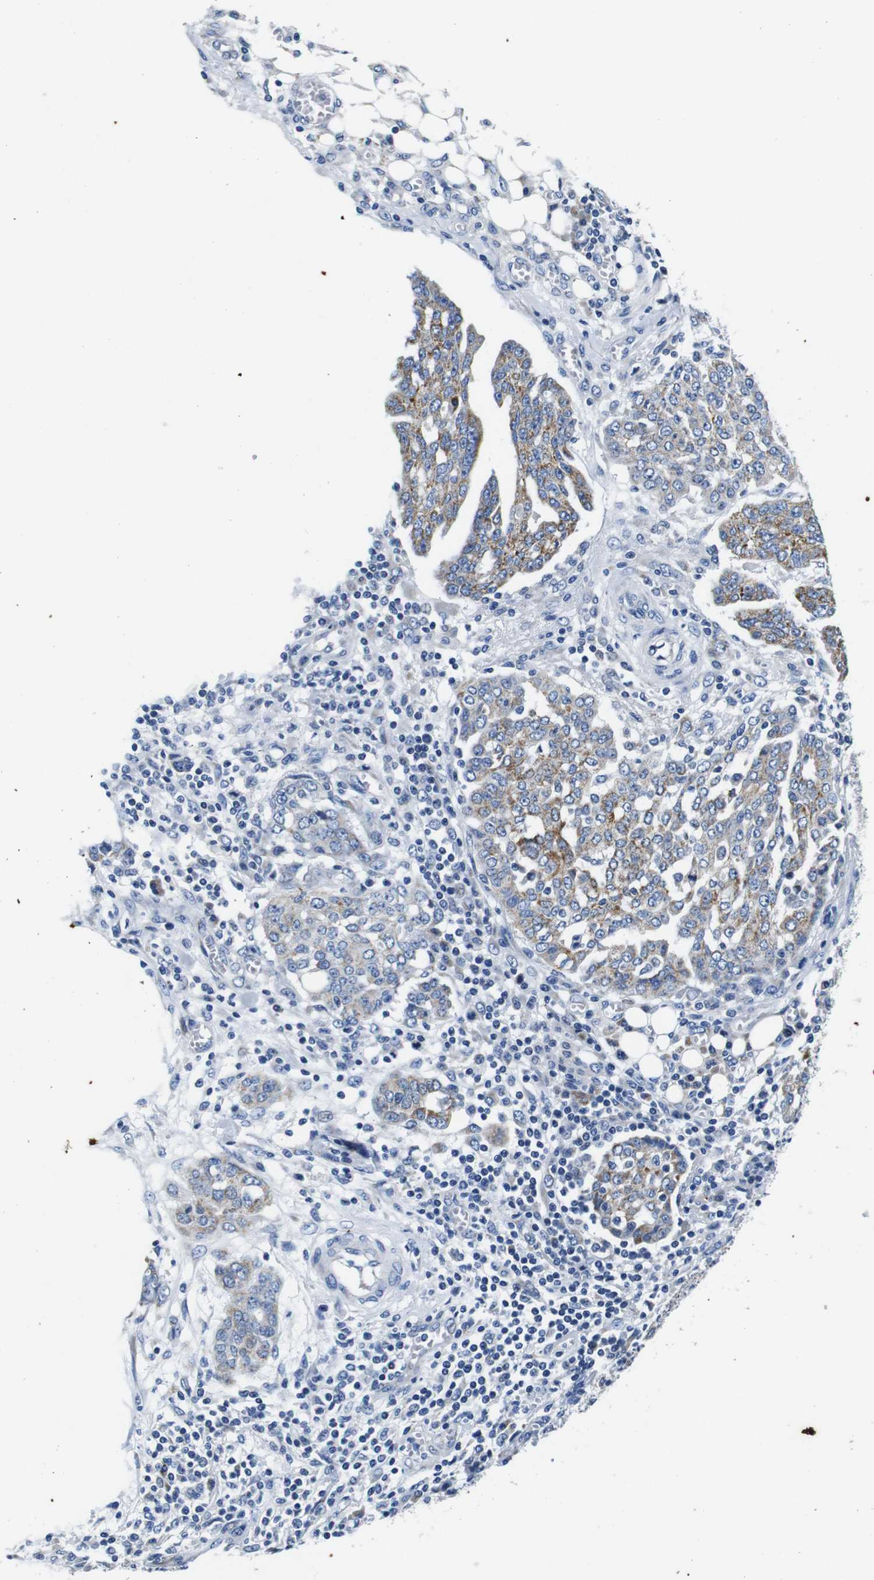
{"staining": {"intensity": "moderate", "quantity": "25%-75%", "location": "cytoplasmic/membranous"}, "tissue": "ovarian cancer", "cell_type": "Tumor cells", "image_type": "cancer", "snomed": [{"axis": "morphology", "description": "Cystadenocarcinoma, serous, NOS"}, {"axis": "topography", "description": "Soft tissue"}, {"axis": "topography", "description": "Ovary"}], "caption": "Approximately 25%-75% of tumor cells in ovarian cancer (serous cystadenocarcinoma) demonstrate moderate cytoplasmic/membranous protein positivity as visualized by brown immunohistochemical staining.", "gene": "SNX19", "patient": {"sex": "female", "age": 57}}